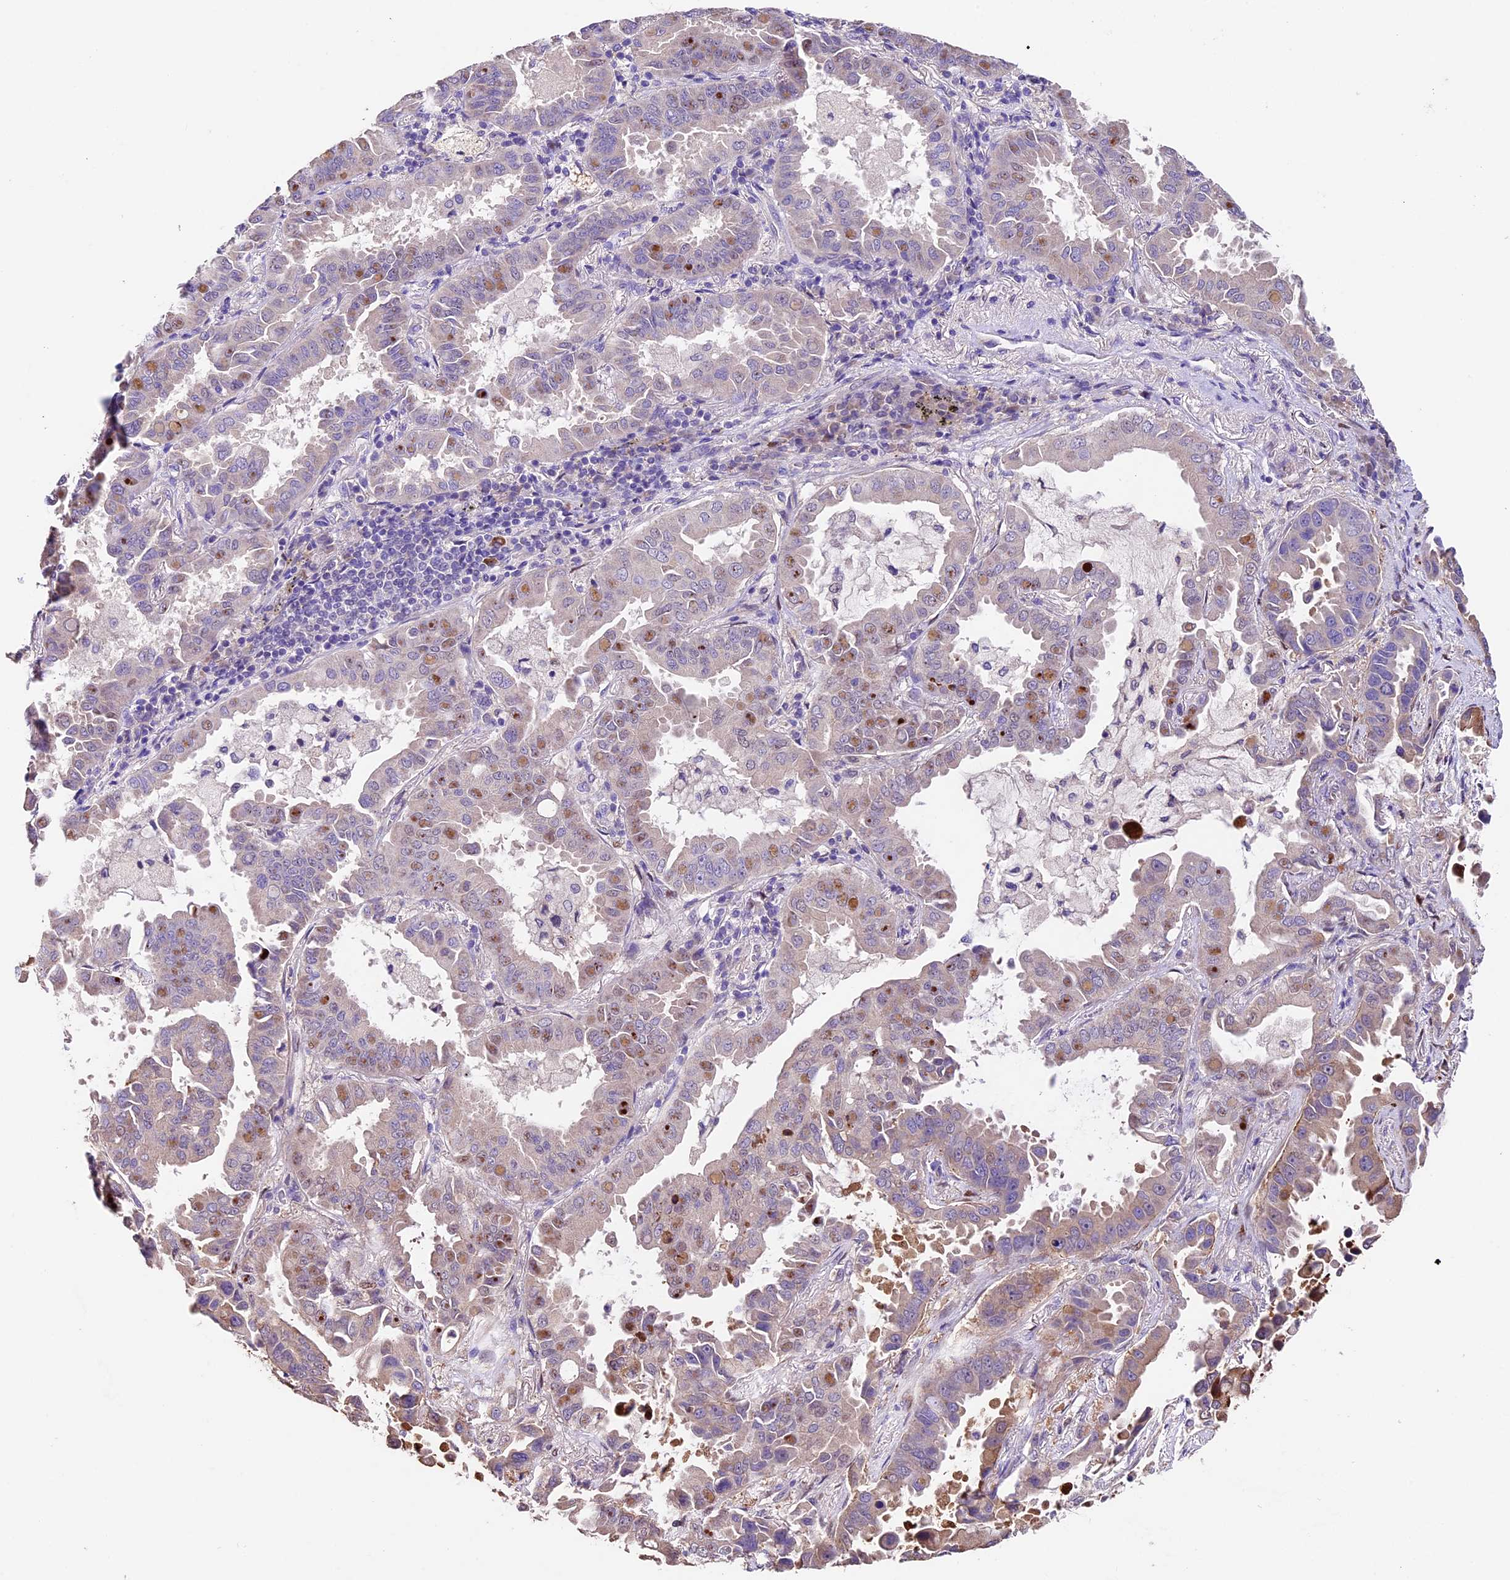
{"staining": {"intensity": "moderate", "quantity": "<25%", "location": "cytoplasmic/membranous,nuclear"}, "tissue": "lung cancer", "cell_type": "Tumor cells", "image_type": "cancer", "snomed": [{"axis": "morphology", "description": "Adenocarcinoma, NOS"}, {"axis": "topography", "description": "Lung"}], "caption": "The histopathology image shows immunohistochemical staining of lung adenocarcinoma. There is moderate cytoplasmic/membranous and nuclear positivity is seen in approximately <25% of tumor cells.", "gene": "SBNO2", "patient": {"sex": "male", "age": 64}}